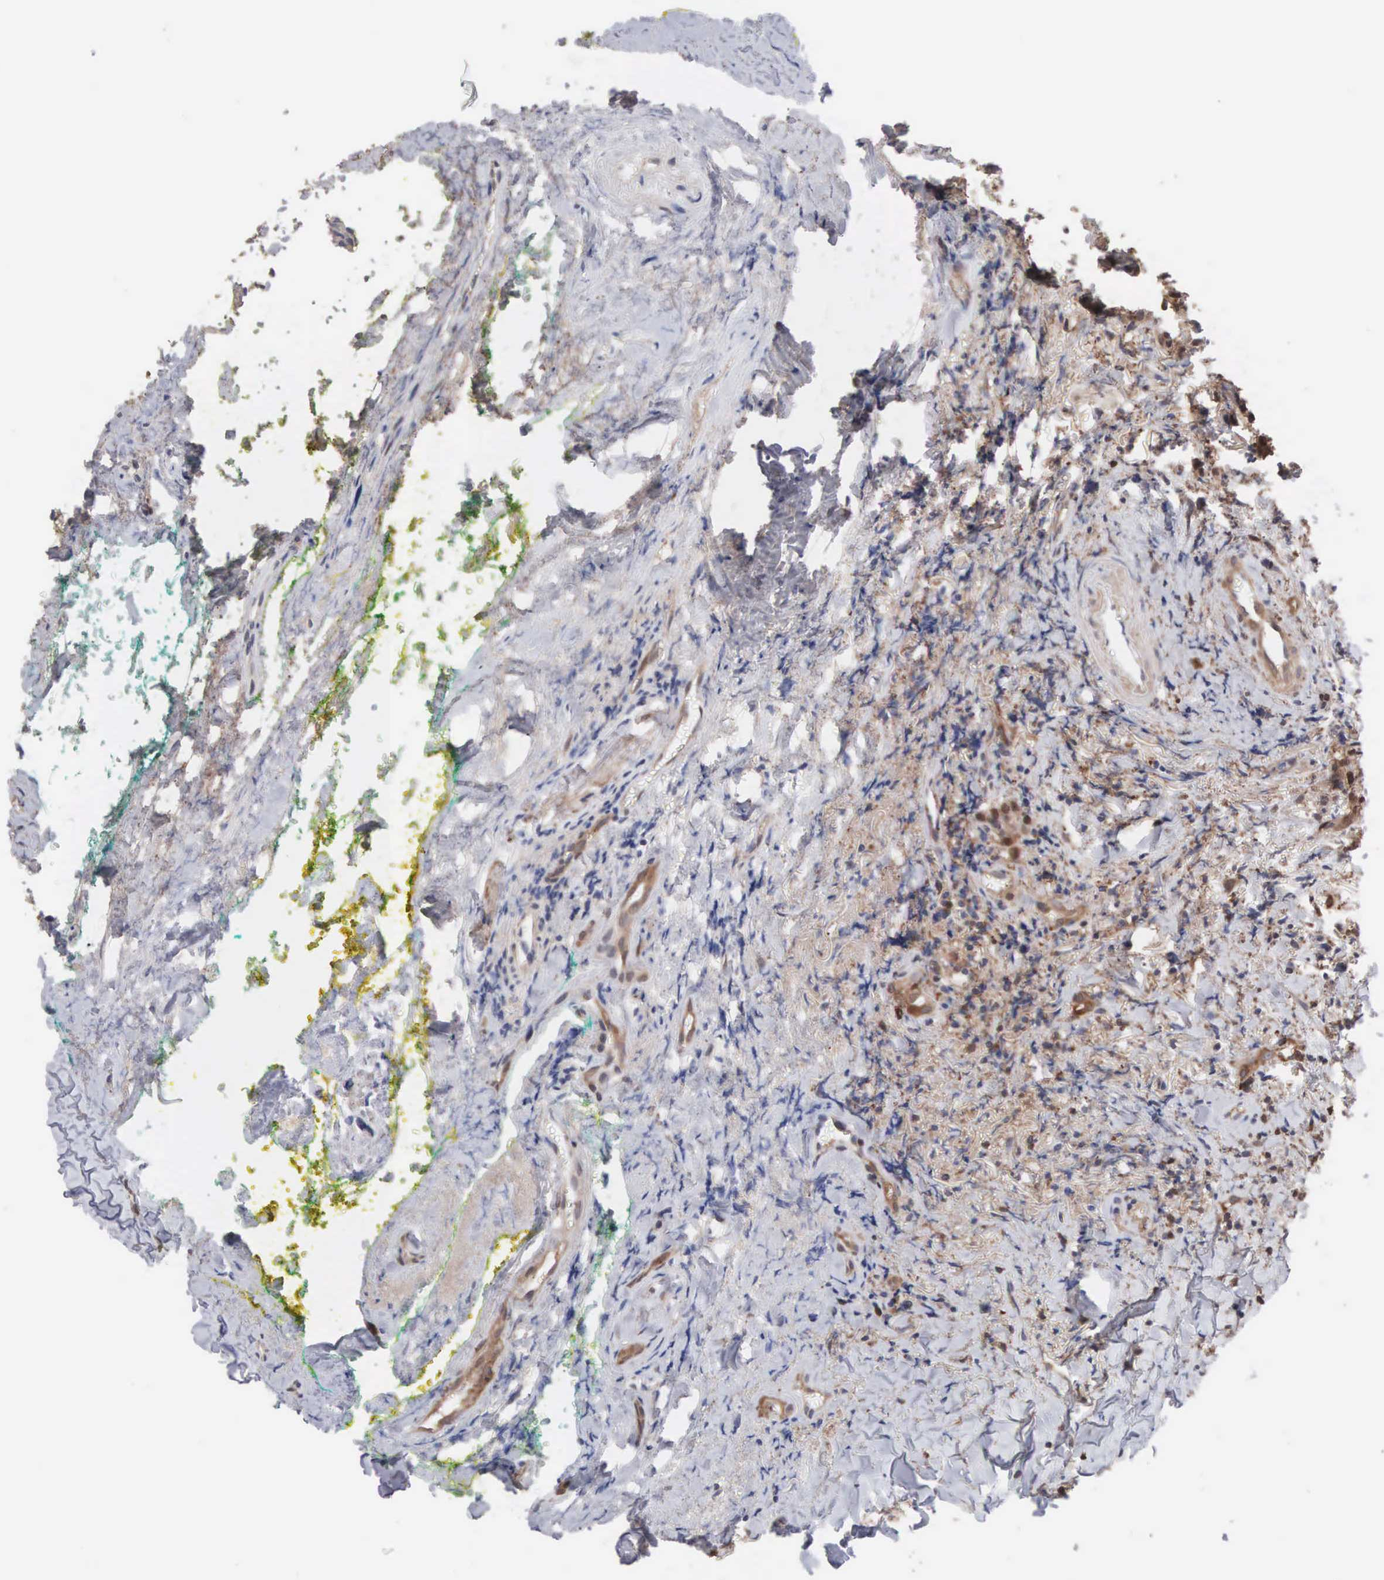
{"staining": {"intensity": "moderate", "quantity": ">75%", "location": "cytoplasmic/membranous"}, "tissue": "head and neck cancer", "cell_type": "Tumor cells", "image_type": "cancer", "snomed": [{"axis": "morphology", "description": "Squamous cell carcinoma, NOS"}, {"axis": "topography", "description": "Oral tissue"}, {"axis": "topography", "description": "Head-Neck"}], "caption": "Head and neck cancer (squamous cell carcinoma) stained for a protein (brown) displays moderate cytoplasmic/membranous positive expression in about >75% of tumor cells.", "gene": "MTHFD1", "patient": {"sex": "female", "age": 82}}